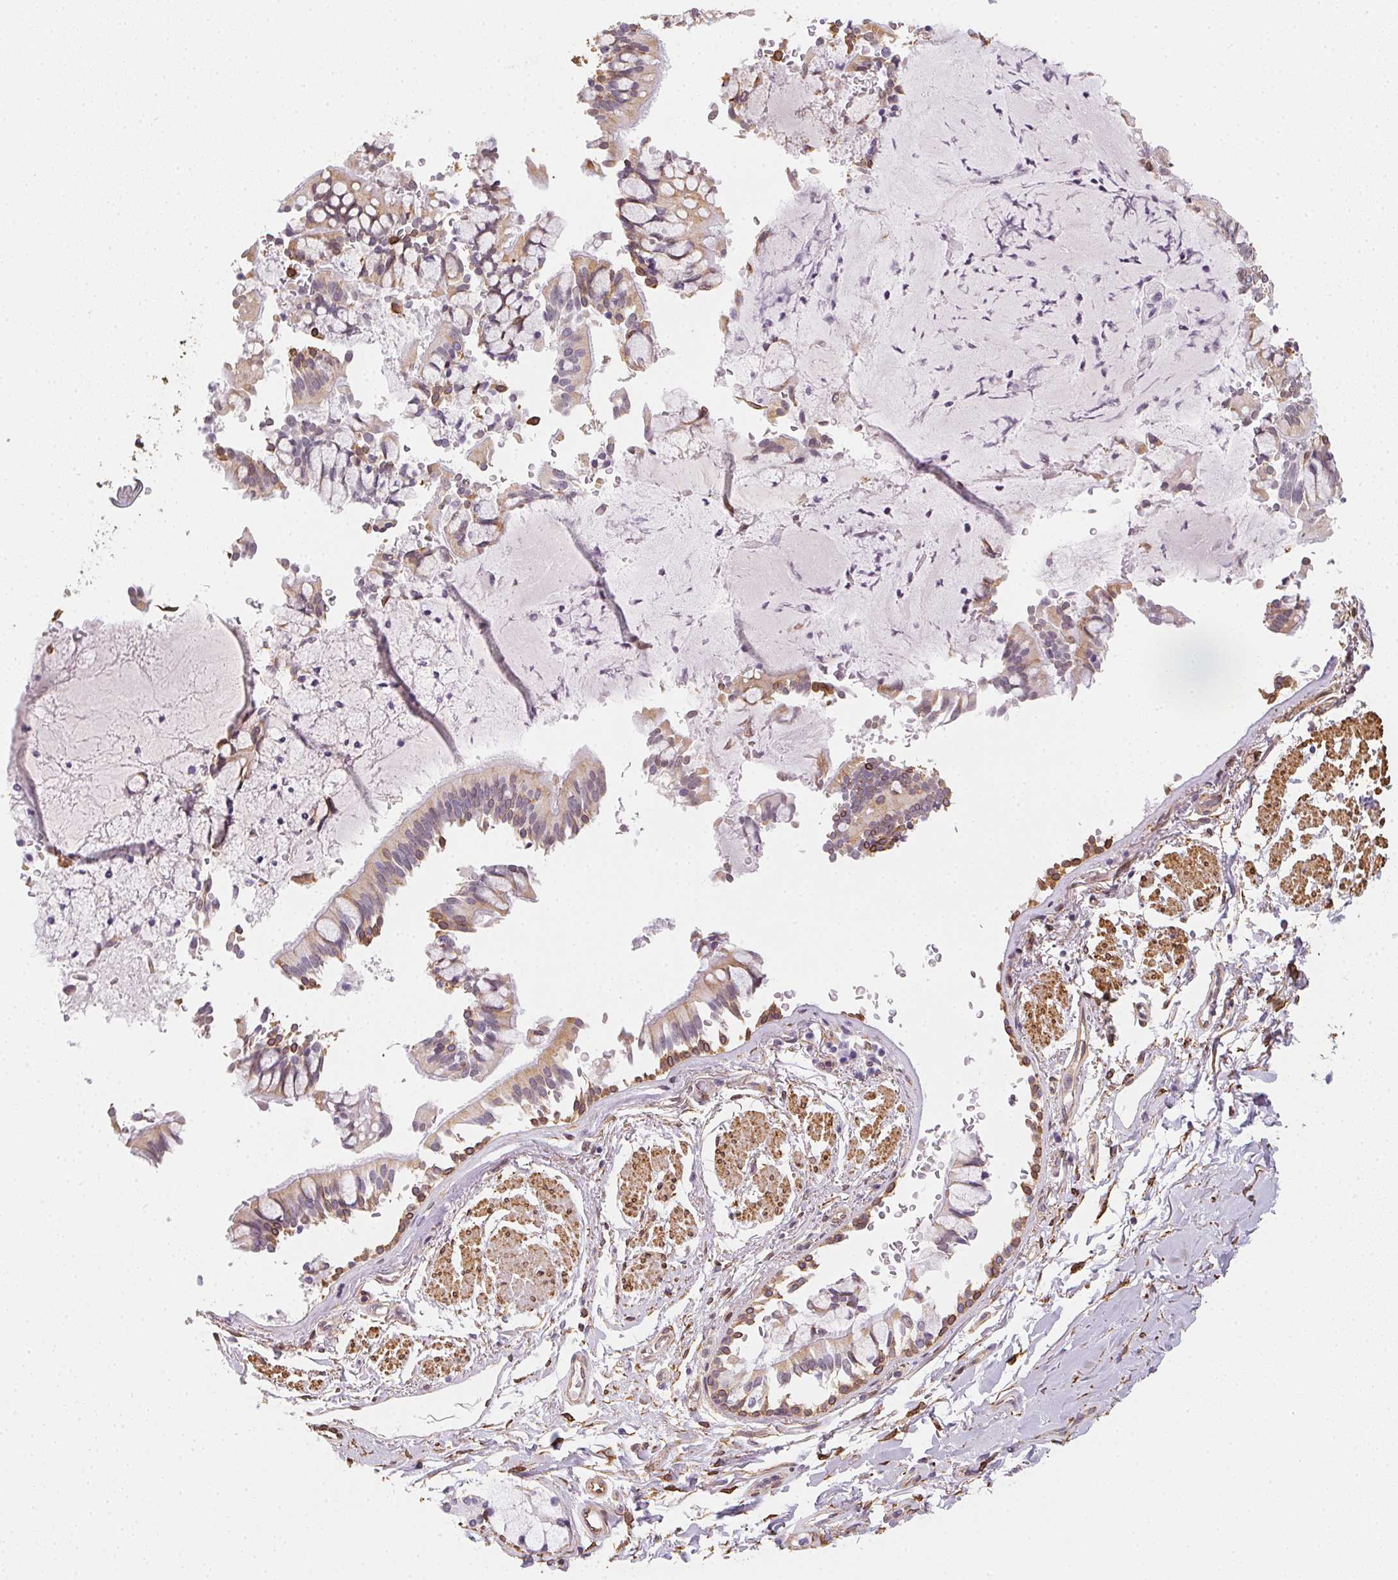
{"staining": {"intensity": "moderate", "quantity": "<25%", "location": "cytoplasmic/membranous"}, "tissue": "bronchus", "cell_type": "Respiratory epithelial cells", "image_type": "normal", "snomed": [{"axis": "morphology", "description": "Normal tissue, NOS"}, {"axis": "topography", "description": "Bronchus"}], "caption": "An image of human bronchus stained for a protein reveals moderate cytoplasmic/membranous brown staining in respiratory epithelial cells.", "gene": "RSBN1", "patient": {"sex": "male", "age": 70}}